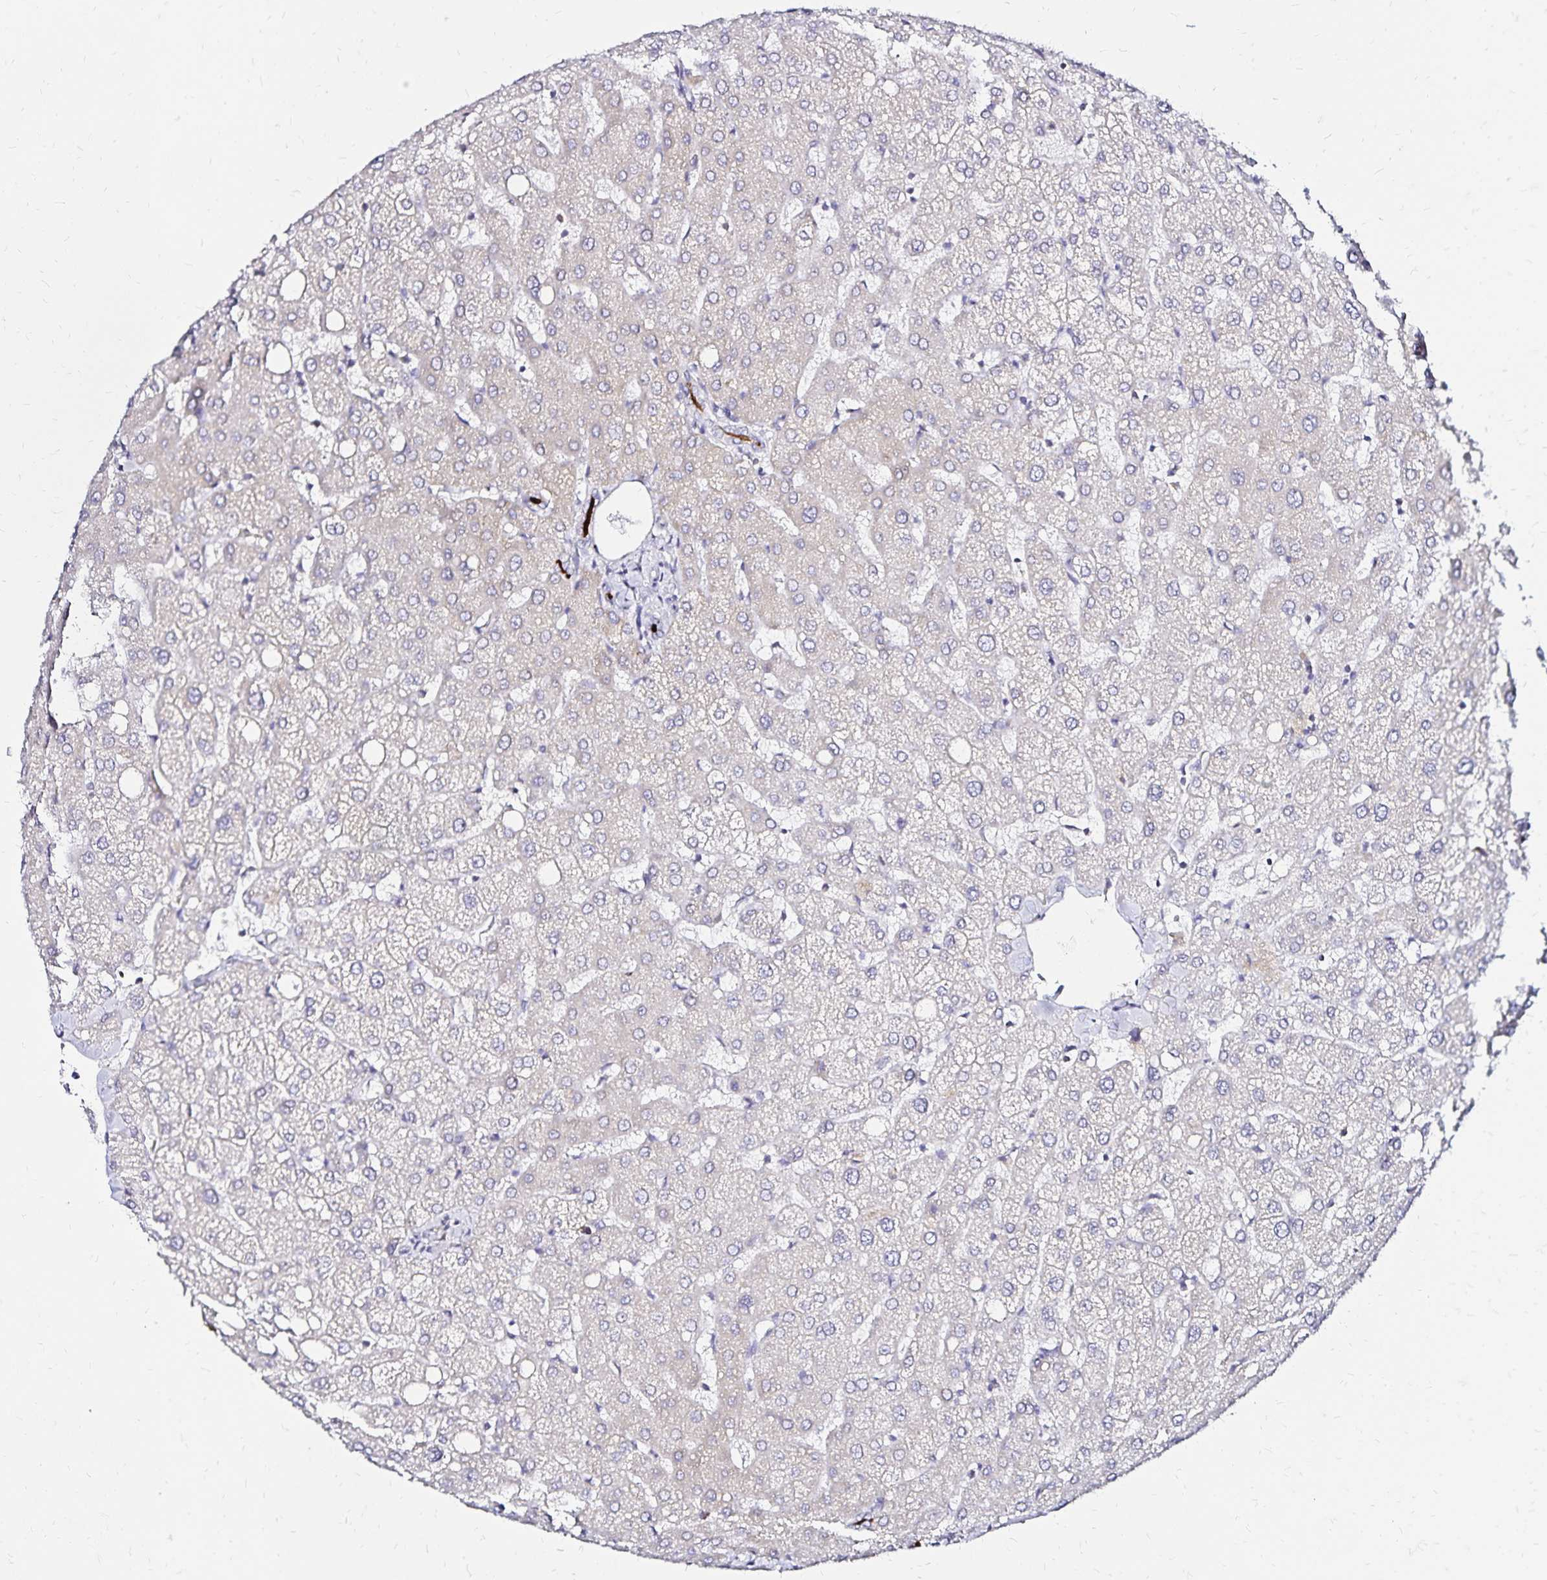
{"staining": {"intensity": "moderate", "quantity": "25%-75%", "location": "cytoplasmic/membranous"}, "tissue": "liver", "cell_type": "Cholangiocytes", "image_type": "normal", "snomed": [{"axis": "morphology", "description": "Normal tissue, NOS"}, {"axis": "topography", "description": "Liver"}], "caption": "High-power microscopy captured an immunohistochemistry (IHC) histopathology image of unremarkable liver, revealing moderate cytoplasmic/membranous positivity in about 25%-75% of cholangiocytes. (DAB (3,3'-diaminobenzidine) IHC, brown staining for protein, blue staining for nuclei).", "gene": "SLC5A1", "patient": {"sex": "female", "age": 54}}